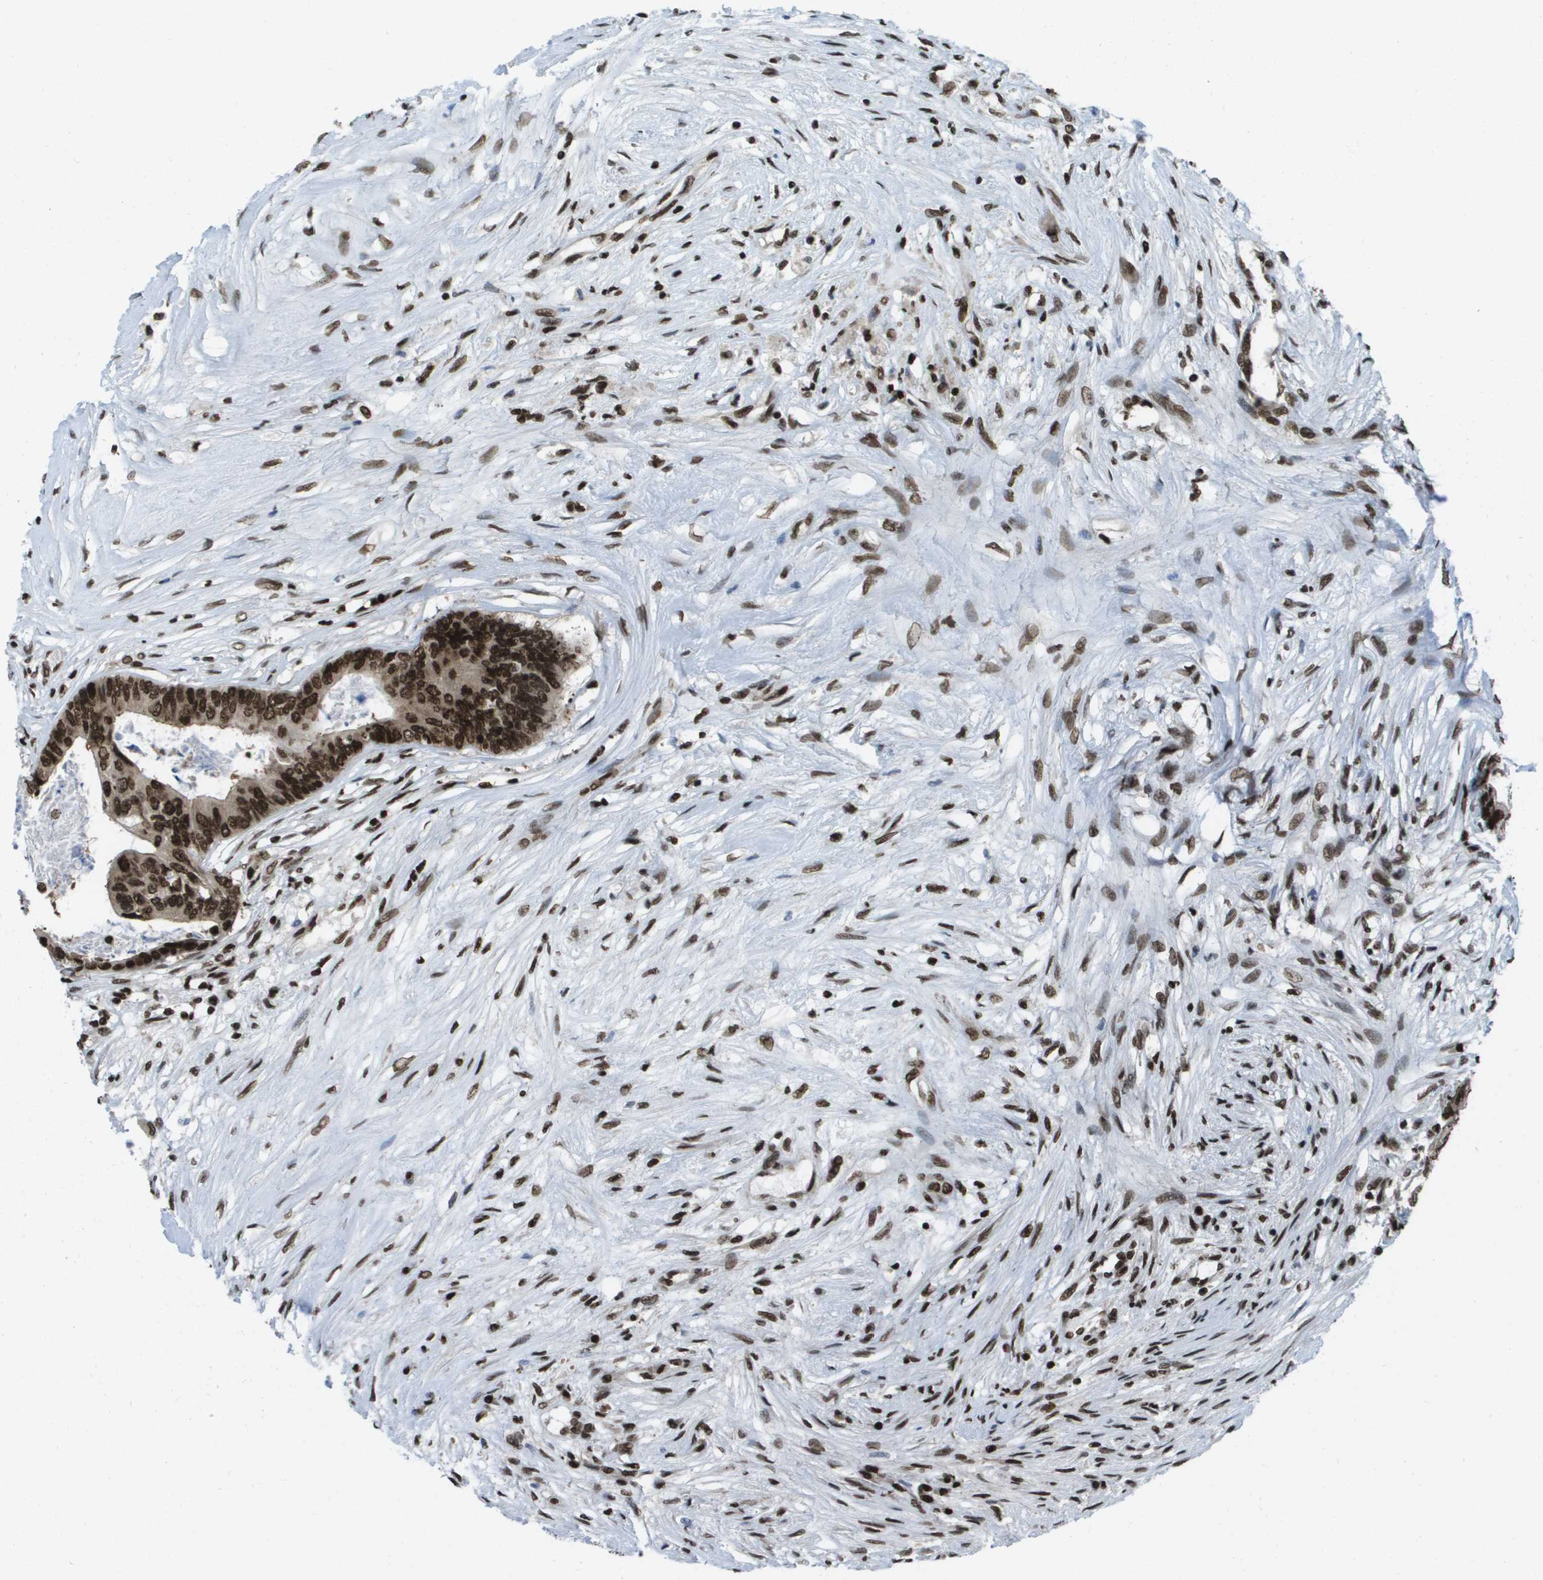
{"staining": {"intensity": "strong", "quantity": ">75%", "location": "nuclear"}, "tissue": "colorectal cancer", "cell_type": "Tumor cells", "image_type": "cancer", "snomed": [{"axis": "morphology", "description": "Adenocarcinoma, NOS"}, {"axis": "topography", "description": "Rectum"}], "caption": "Immunohistochemistry (IHC) histopathology image of colorectal cancer stained for a protein (brown), which displays high levels of strong nuclear staining in approximately >75% of tumor cells.", "gene": "GLYR1", "patient": {"sex": "male", "age": 63}}